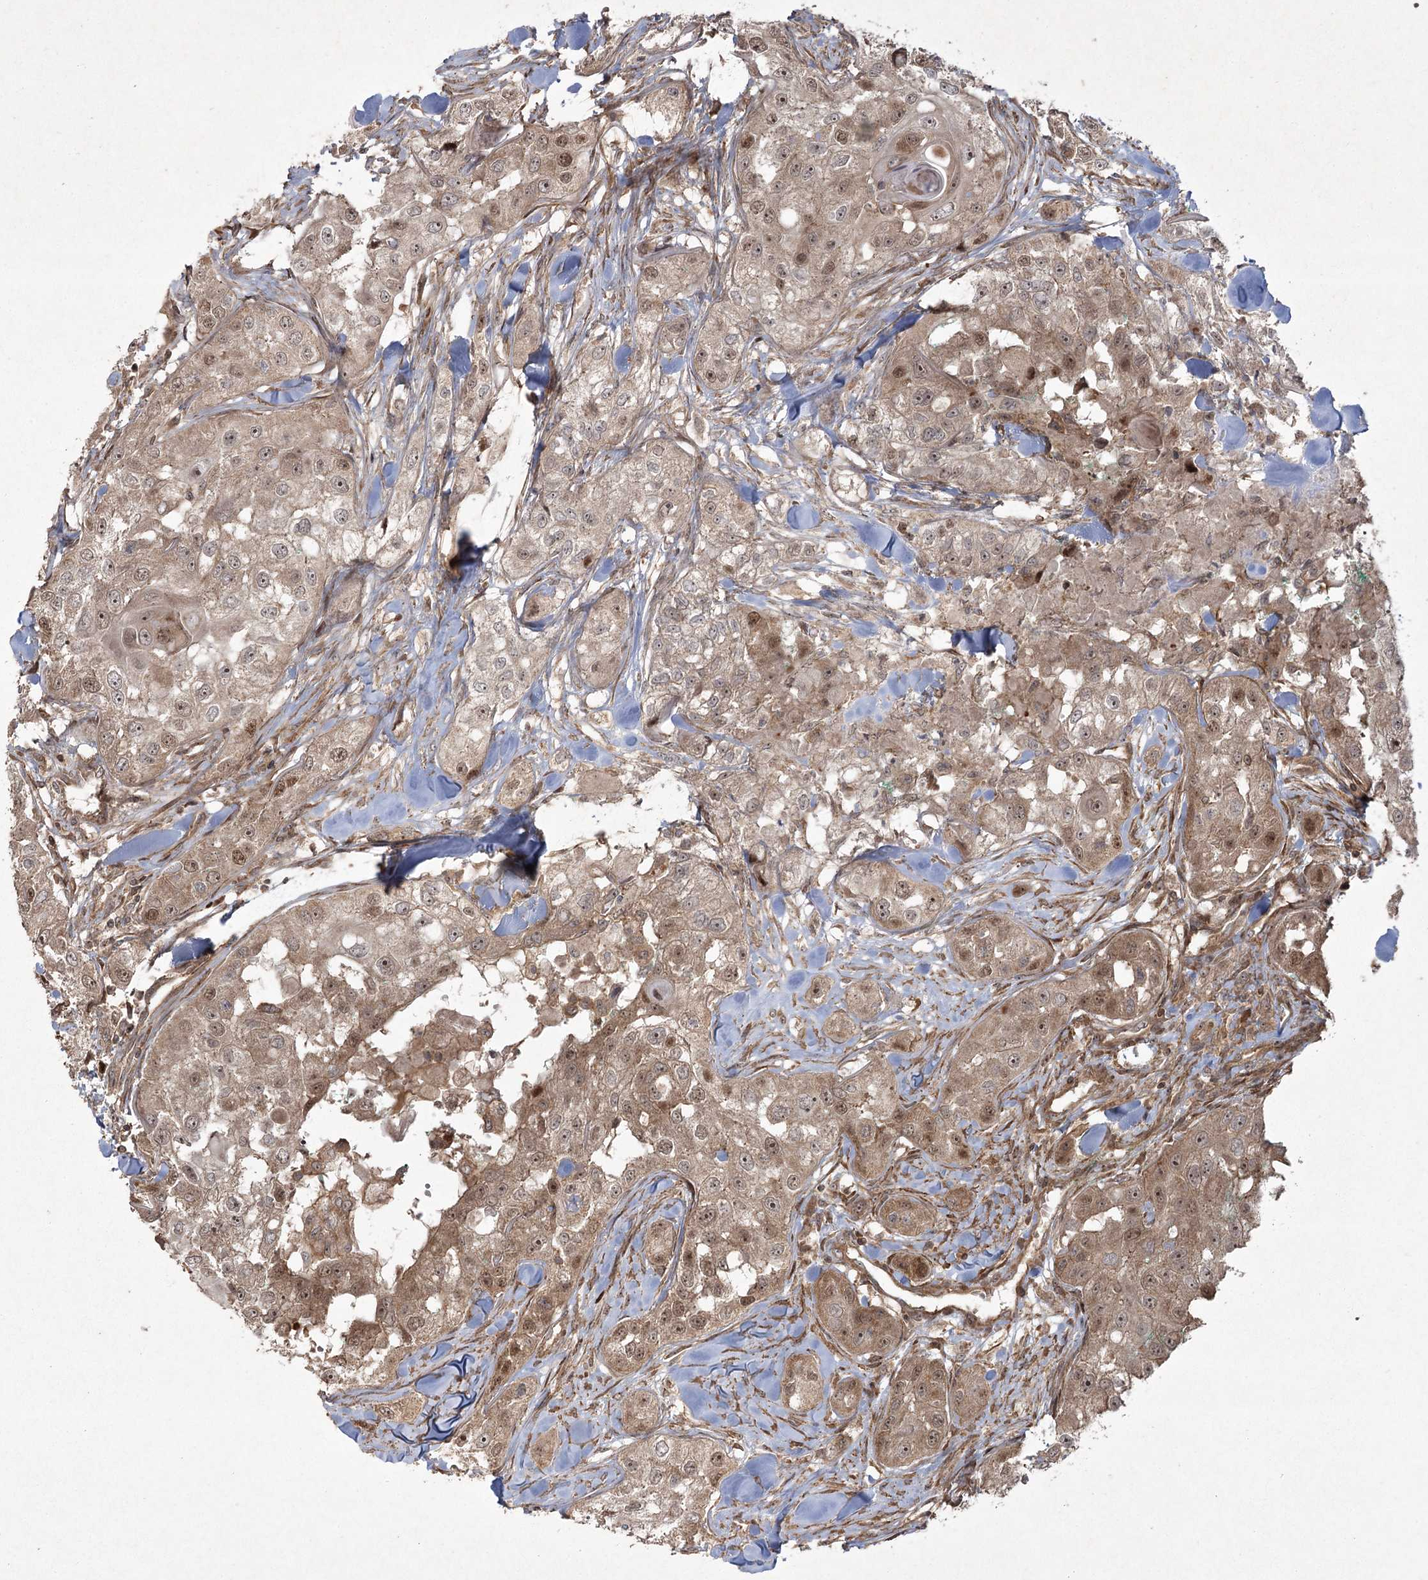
{"staining": {"intensity": "moderate", "quantity": ">75%", "location": "cytoplasmic/membranous,nuclear"}, "tissue": "head and neck cancer", "cell_type": "Tumor cells", "image_type": "cancer", "snomed": [{"axis": "morphology", "description": "Normal tissue, NOS"}, {"axis": "morphology", "description": "Squamous cell carcinoma, NOS"}, {"axis": "topography", "description": "Skeletal muscle"}, {"axis": "topography", "description": "Head-Neck"}], "caption": "Protein staining displays moderate cytoplasmic/membranous and nuclear staining in approximately >75% of tumor cells in head and neck cancer. (DAB IHC, brown staining for protein, blue staining for nuclei).", "gene": "CPLANE1", "patient": {"sex": "male", "age": 51}}